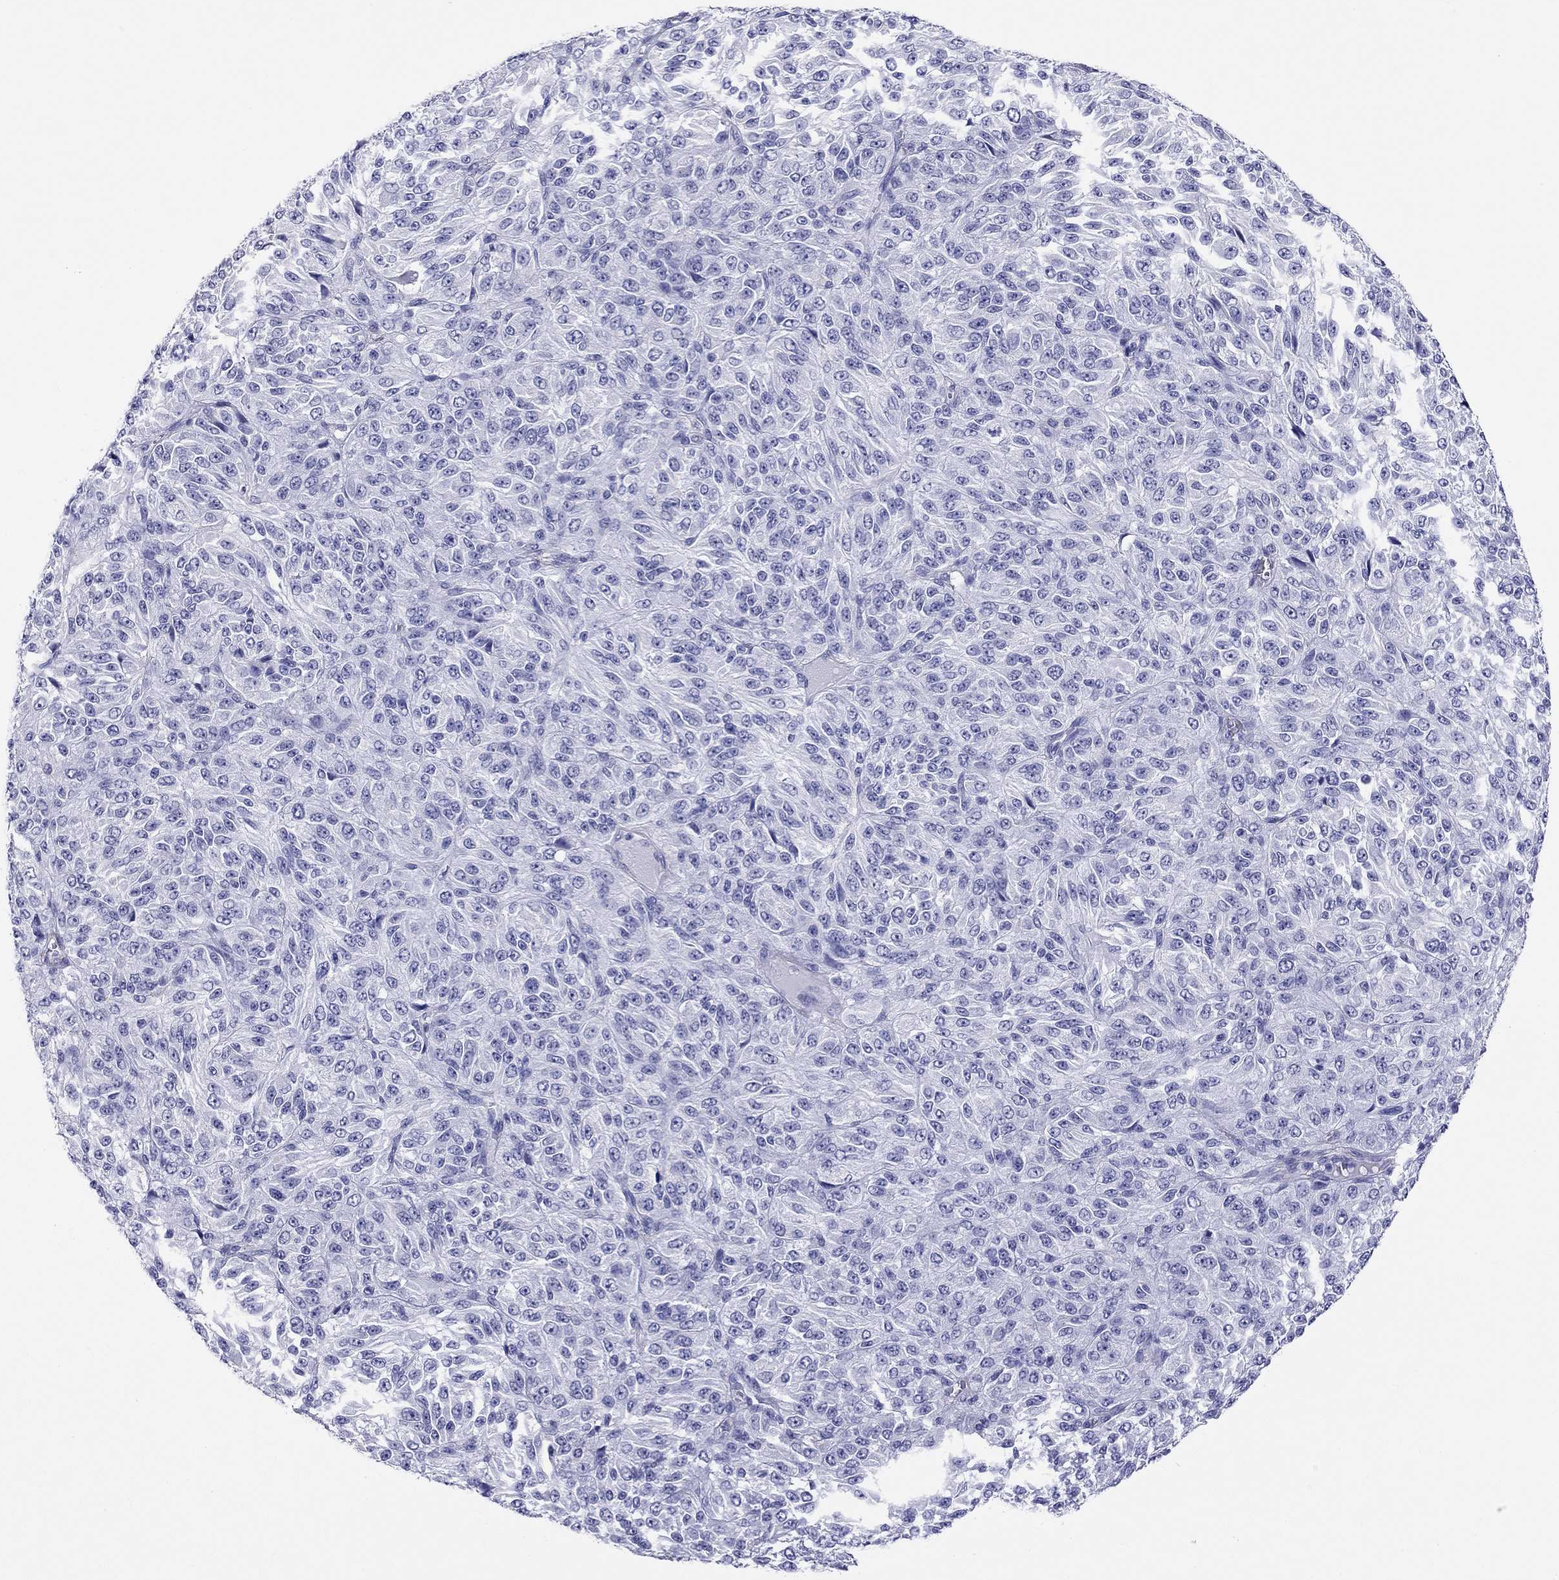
{"staining": {"intensity": "negative", "quantity": "none", "location": "none"}, "tissue": "melanoma", "cell_type": "Tumor cells", "image_type": "cancer", "snomed": [{"axis": "morphology", "description": "Malignant melanoma, Metastatic site"}, {"axis": "topography", "description": "Brain"}], "caption": "The image demonstrates no significant expression in tumor cells of melanoma.", "gene": "MYMX", "patient": {"sex": "female", "age": 56}}